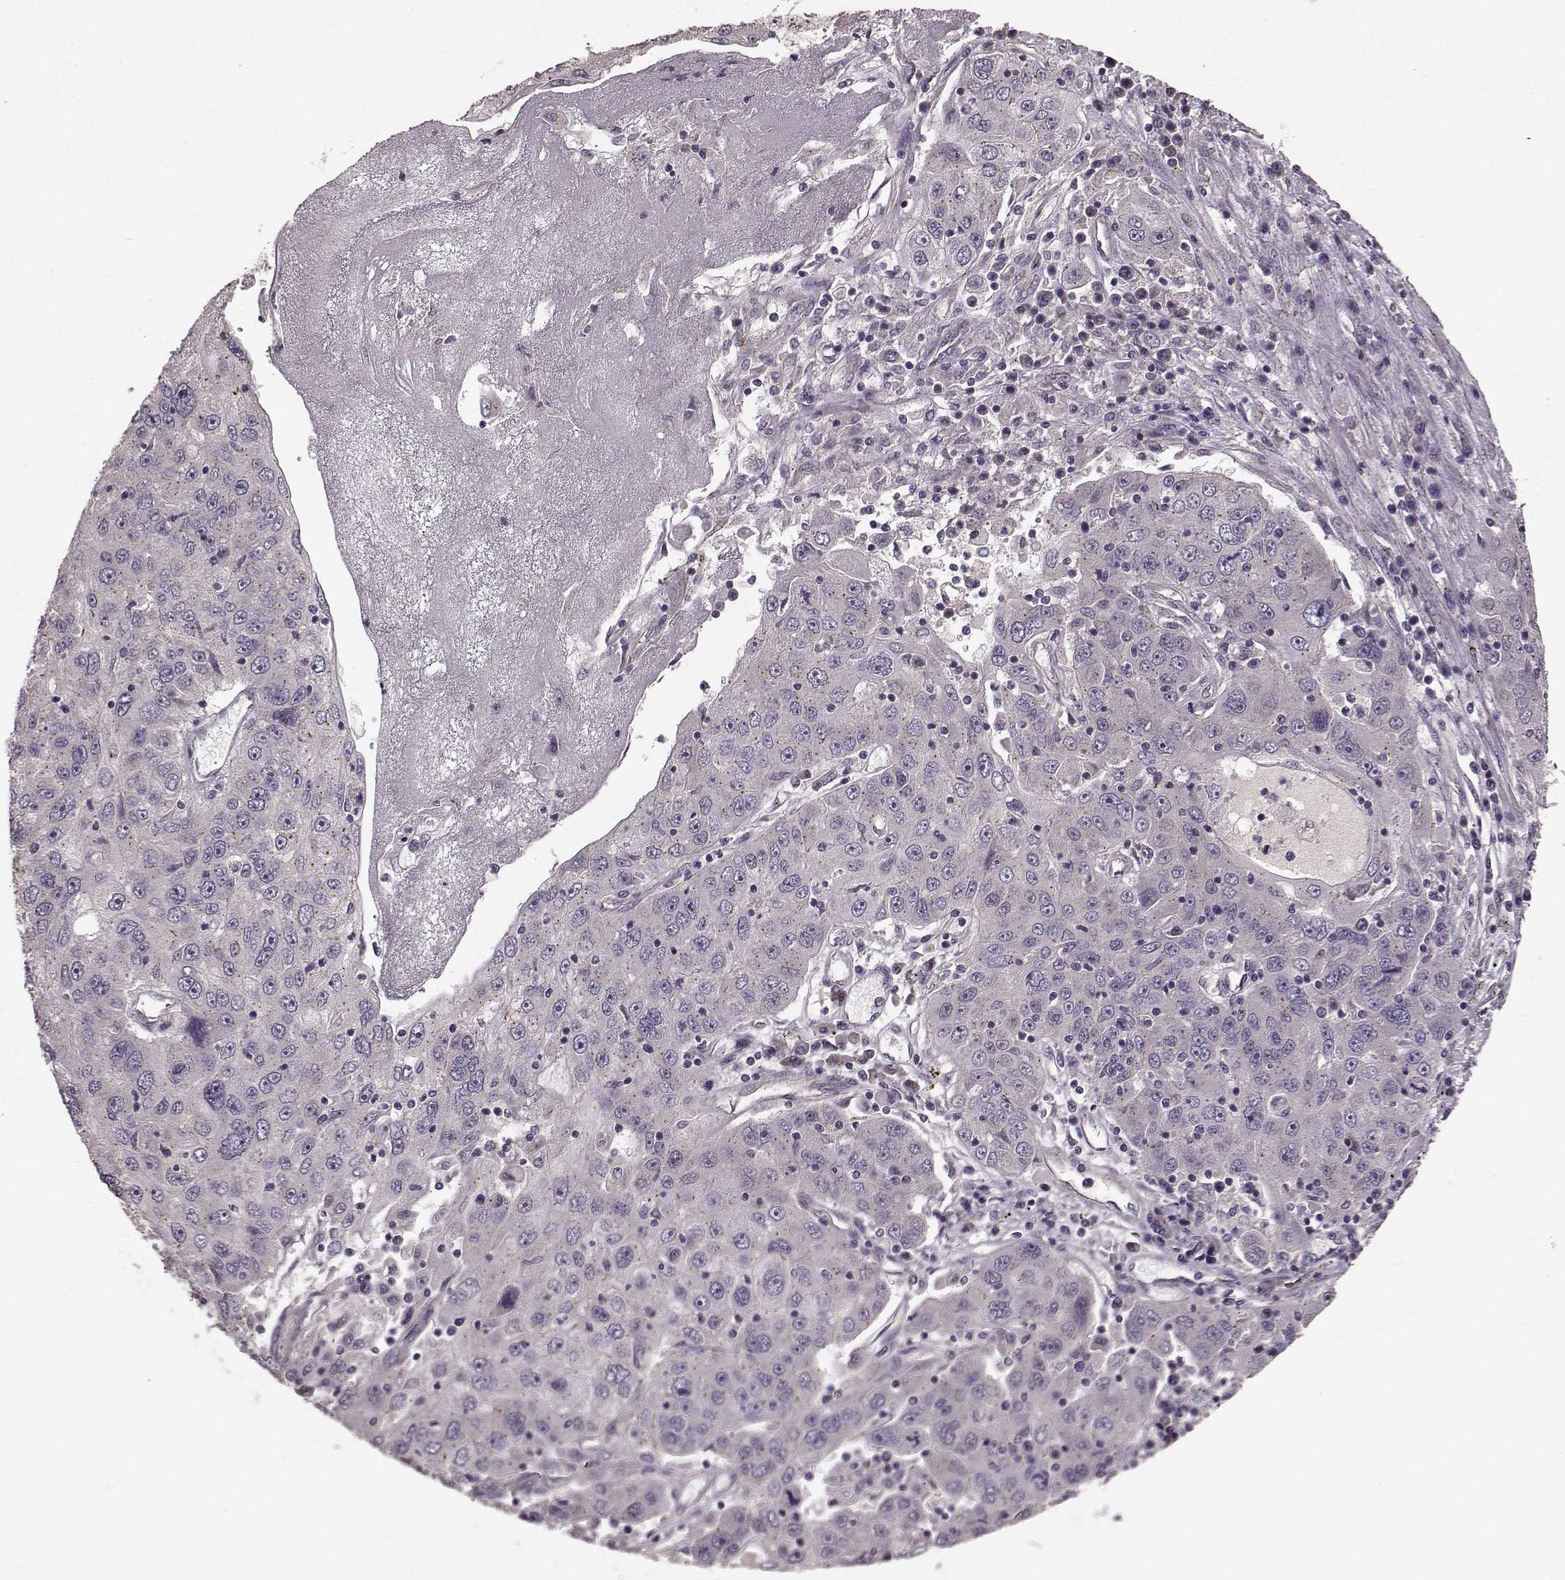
{"staining": {"intensity": "negative", "quantity": "none", "location": "none"}, "tissue": "stomach cancer", "cell_type": "Tumor cells", "image_type": "cancer", "snomed": [{"axis": "morphology", "description": "Adenocarcinoma, NOS"}, {"axis": "topography", "description": "Stomach"}], "caption": "Stomach cancer (adenocarcinoma) was stained to show a protein in brown. There is no significant positivity in tumor cells.", "gene": "NTF3", "patient": {"sex": "male", "age": 56}}